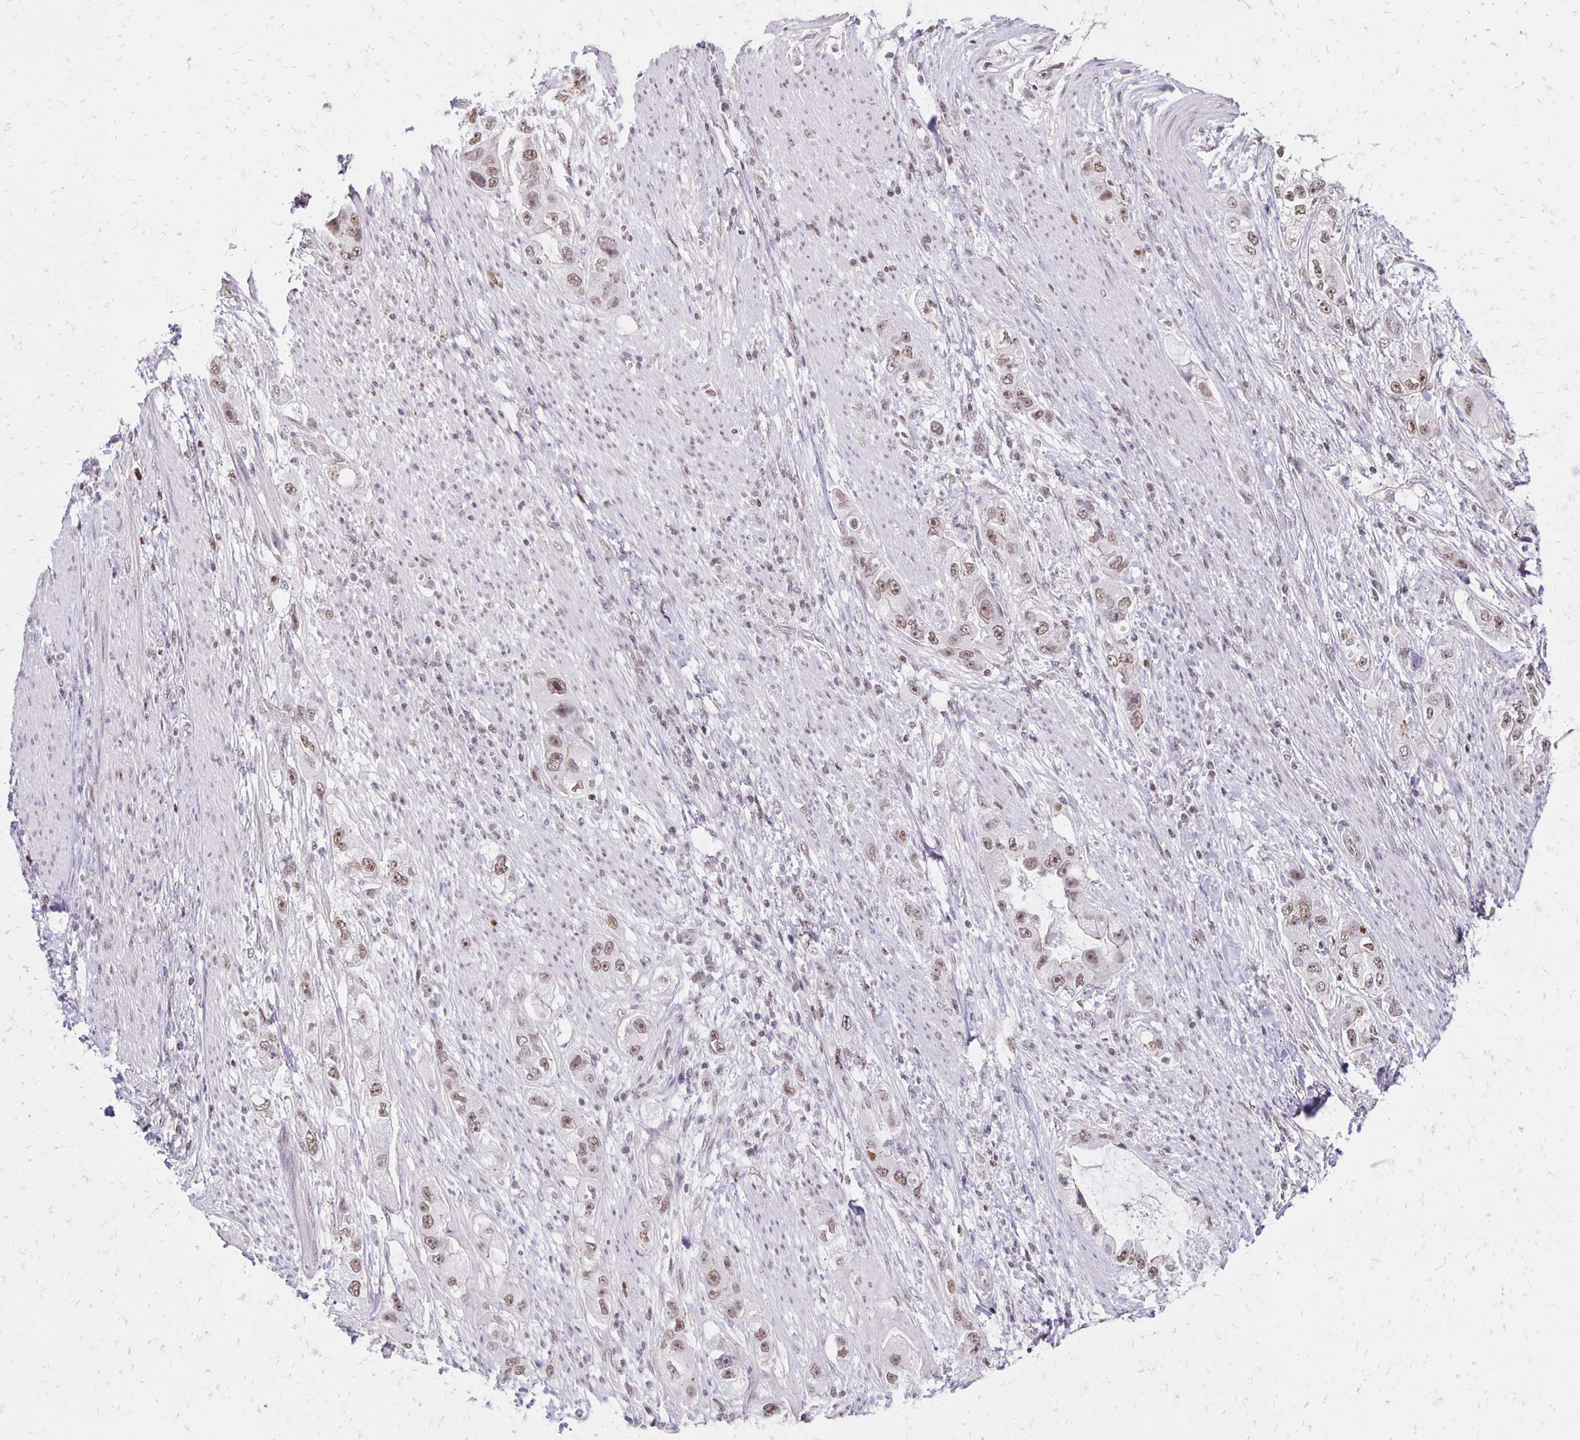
{"staining": {"intensity": "weak", "quantity": ">75%", "location": "nuclear"}, "tissue": "stomach cancer", "cell_type": "Tumor cells", "image_type": "cancer", "snomed": [{"axis": "morphology", "description": "Adenocarcinoma, NOS"}, {"axis": "topography", "description": "Stomach, lower"}], "caption": "This histopathology image reveals immunohistochemistry staining of stomach cancer (adenocarcinoma), with low weak nuclear positivity in approximately >75% of tumor cells.", "gene": "DDB2", "patient": {"sex": "female", "age": 93}}